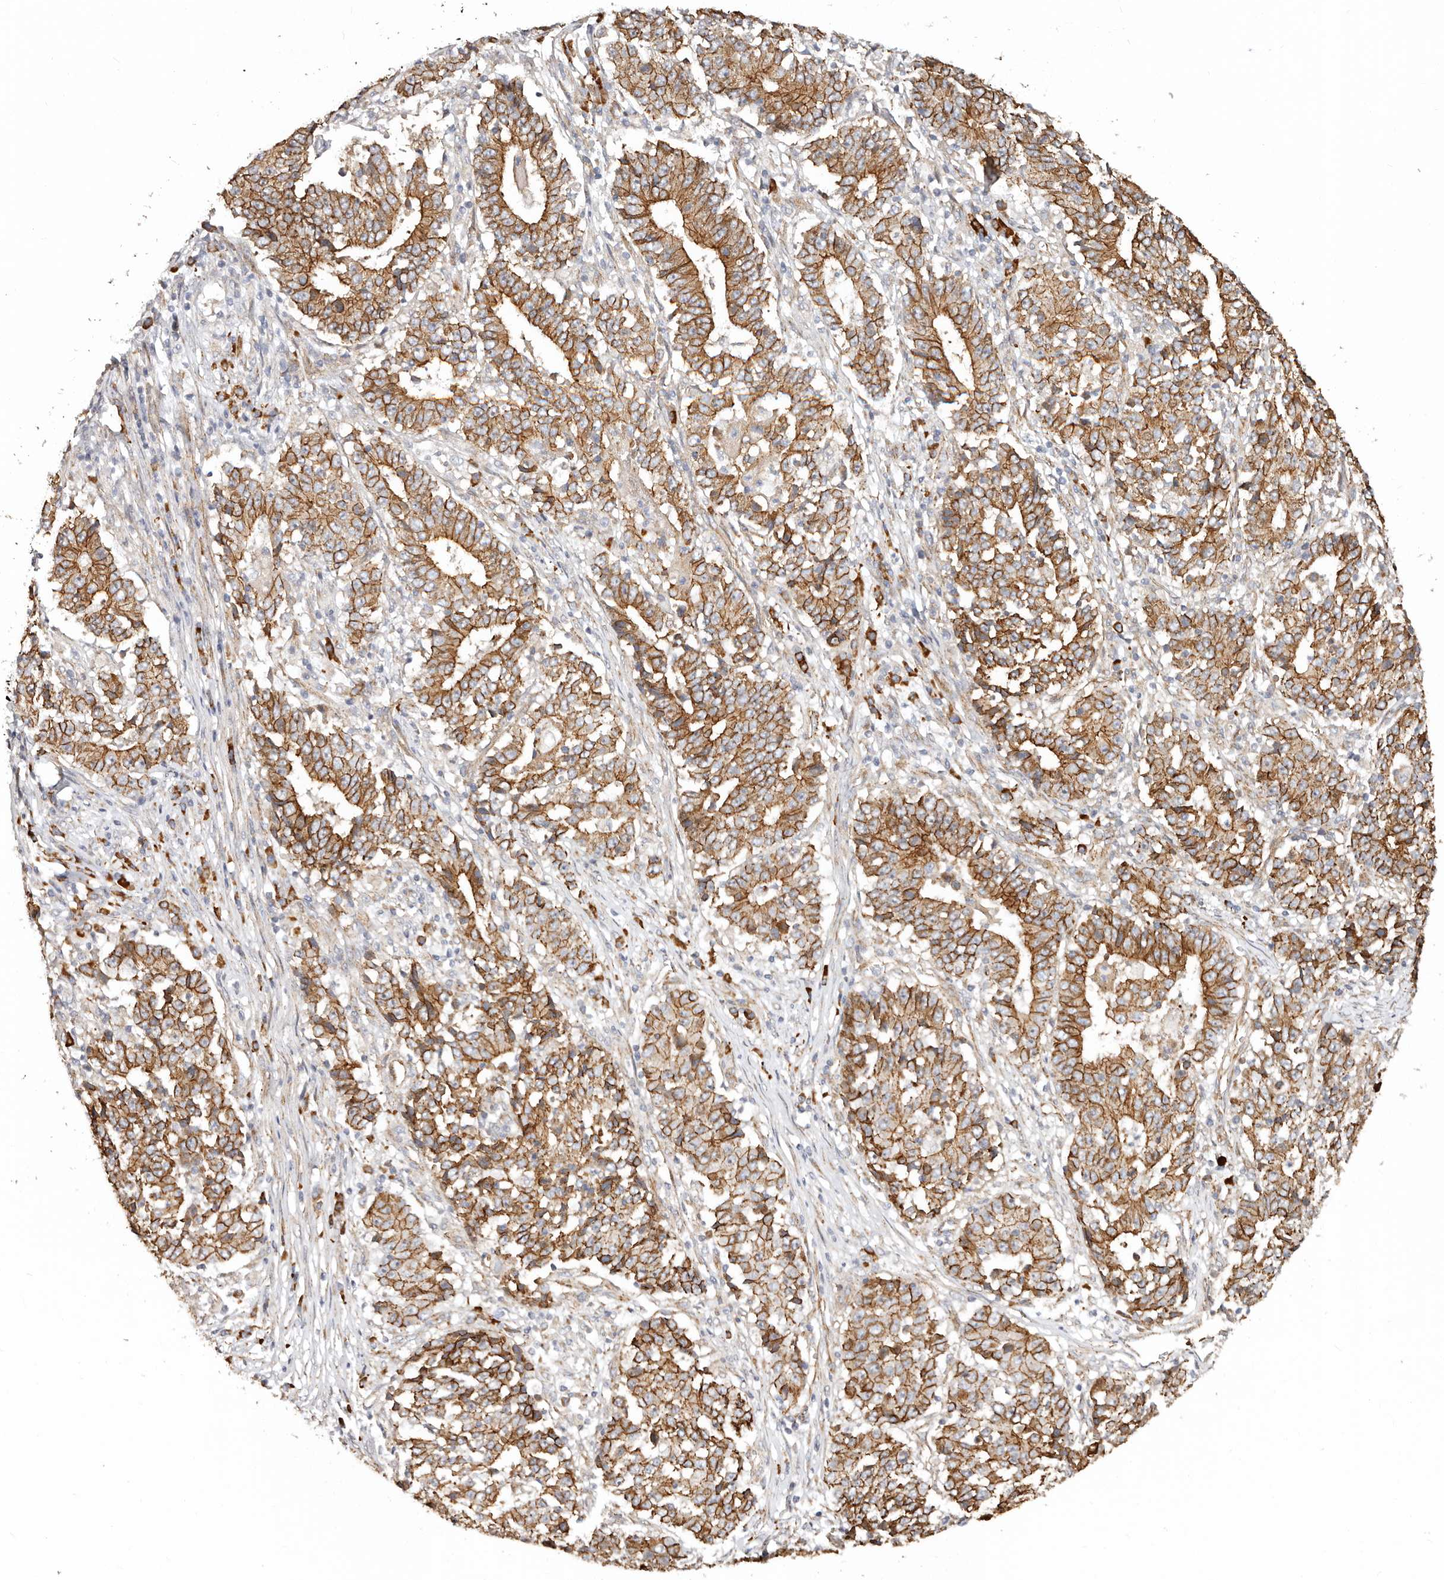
{"staining": {"intensity": "strong", "quantity": ">75%", "location": "cytoplasmic/membranous"}, "tissue": "stomach cancer", "cell_type": "Tumor cells", "image_type": "cancer", "snomed": [{"axis": "morphology", "description": "Adenocarcinoma, NOS"}, {"axis": "topography", "description": "Stomach"}], "caption": "Protein staining demonstrates strong cytoplasmic/membranous staining in approximately >75% of tumor cells in stomach cancer.", "gene": "CTNNB1", "patient": {"sex": "male", "age": 59}}